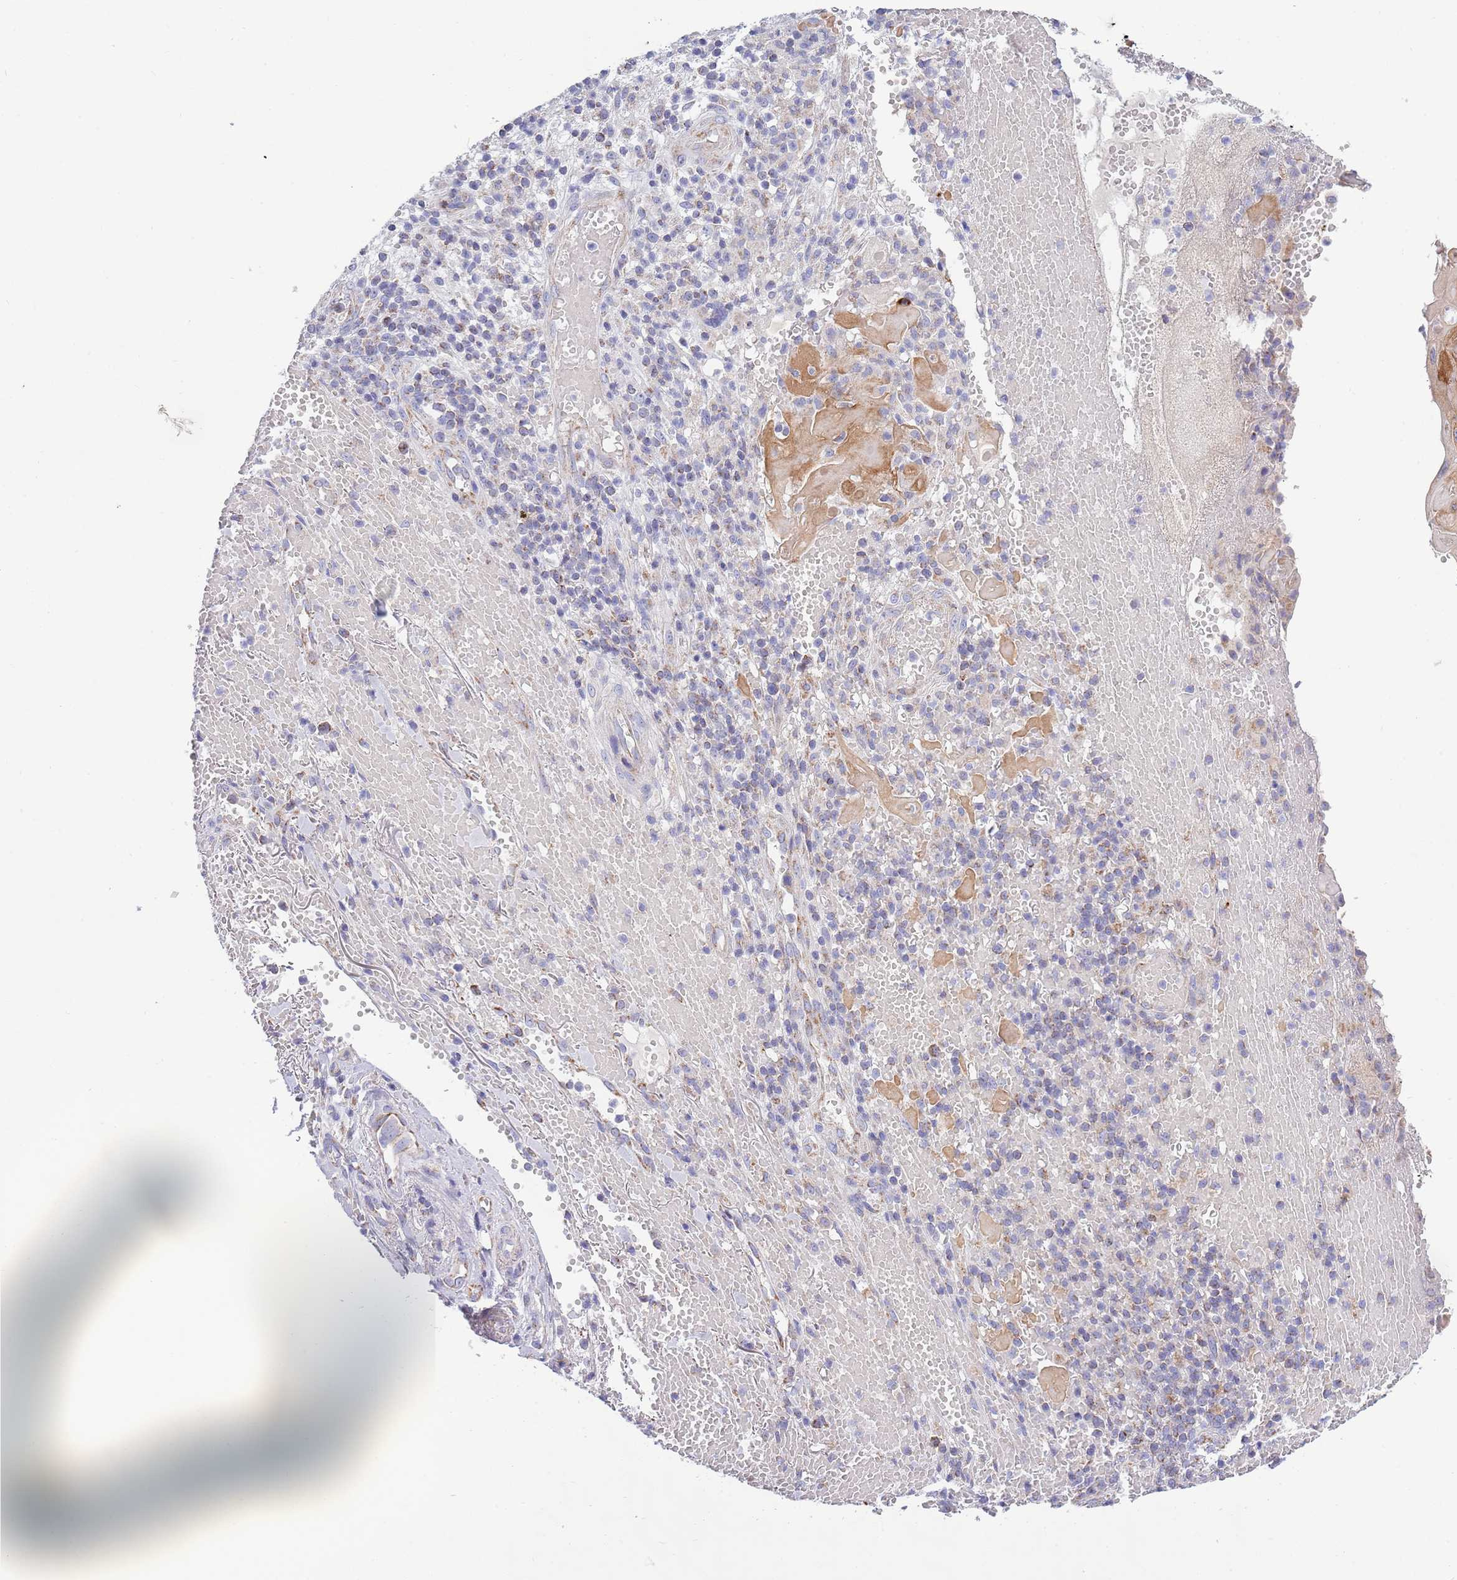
{"staining": {"intensity": "moderate", "quantity": ">75%", "location": "cytoplasmic/membranous"}, "tissue": "skin cancer", "cell_type": "Tumor cells", "image_type": "cancer", "snomed": [{"axis": "morphology", "description": "Normal tissue, NOS"}, {"axis": "morphology", "description": "Squamous cell carcinoma, NOS"}, {"axis": "topography", "description": "Skin"}, {"axis": "topography", "description": "Cartilage tissue"}], "caption": "This is a histology image of immunohistochemistry staining of squamous cell carcinoma (skin), which shows moderate expression in the cytoplasmic/membranous of tumor cells.", "gene": "EMC8", "patient": {"sex": "female", "age": 79}}